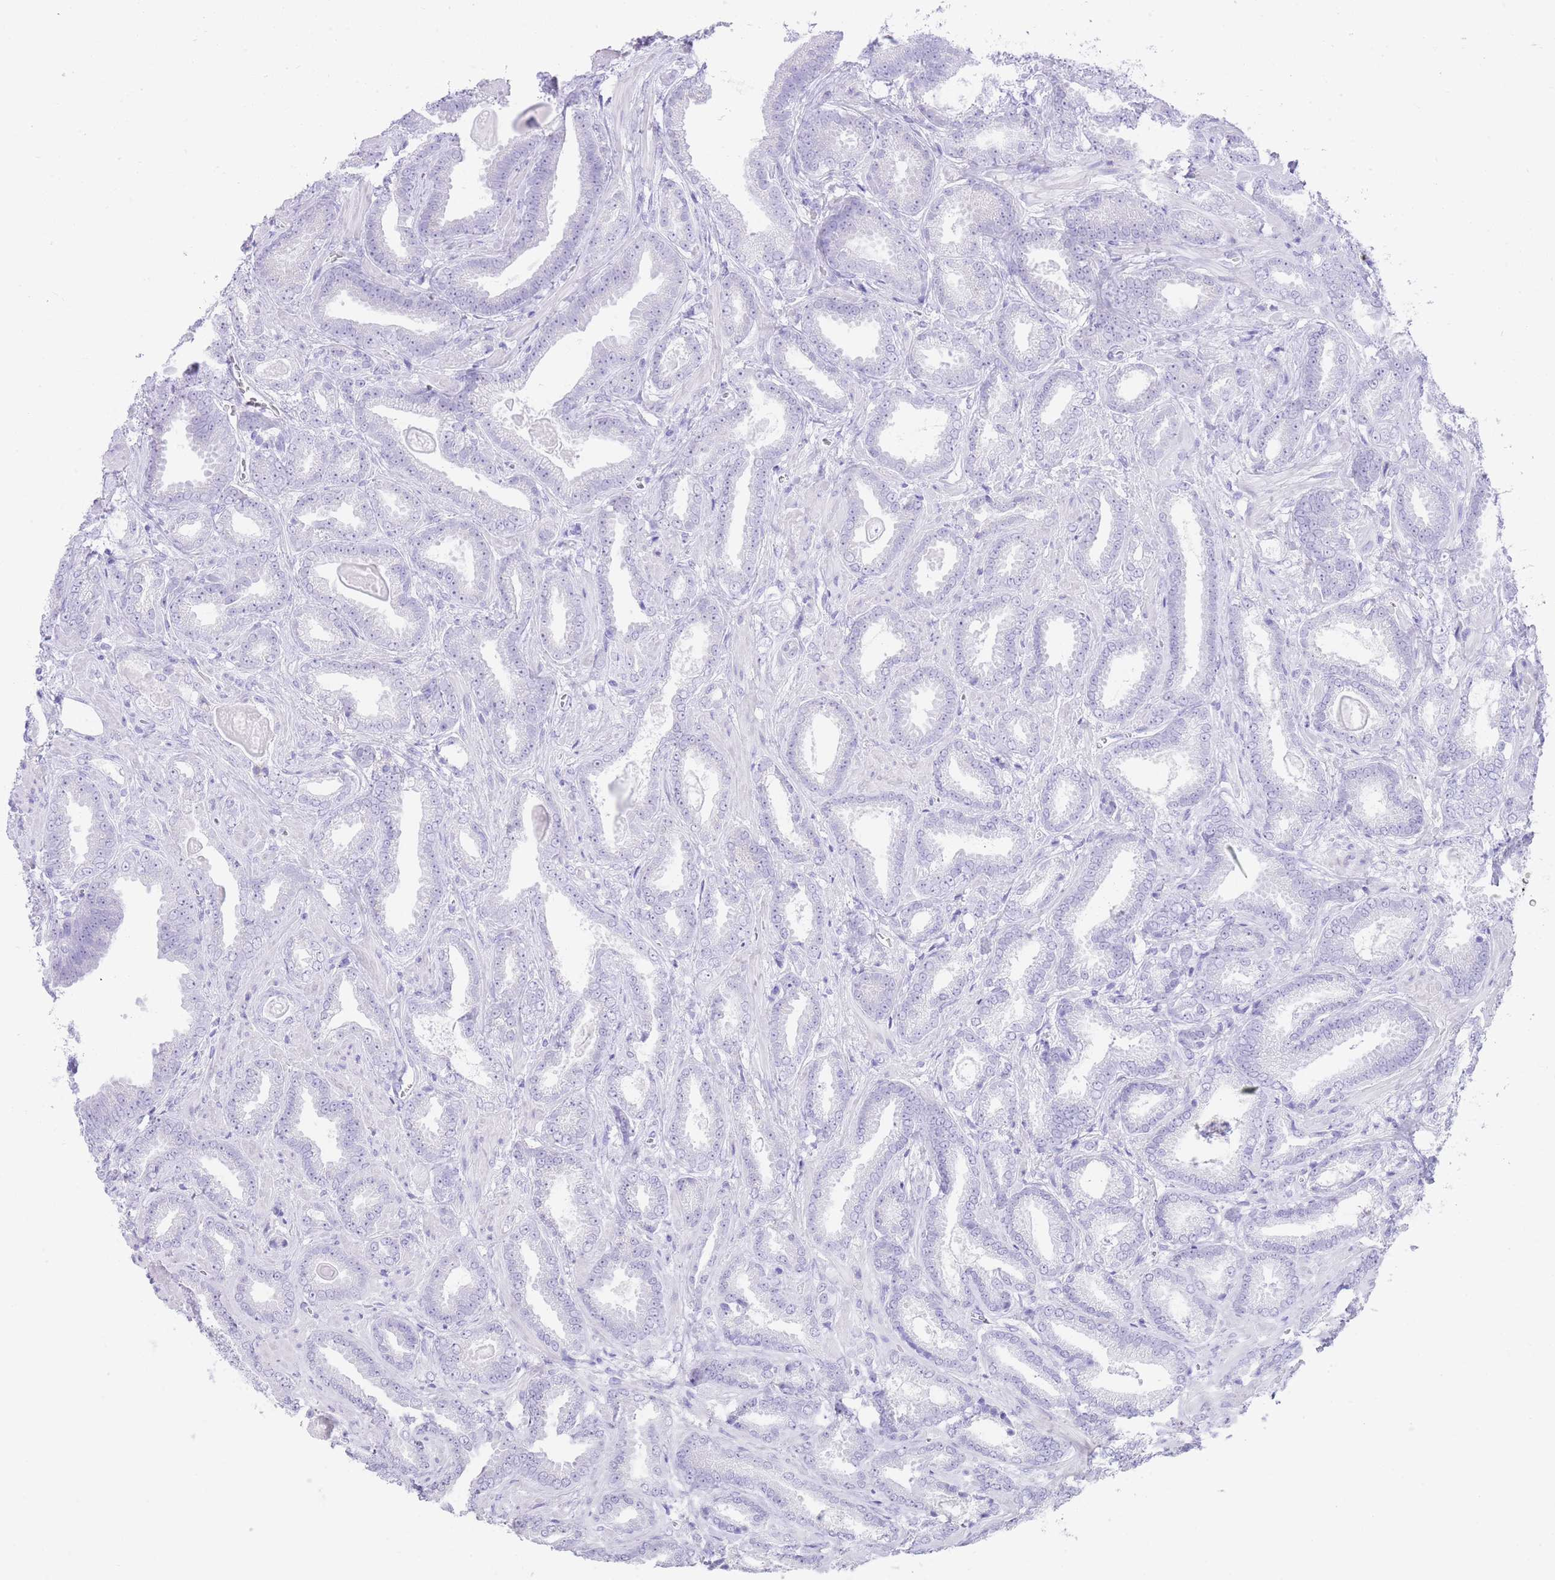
{"staining": {"intensity": "negative", "quantity": "none", "location": "none"}, "tissue": "prostate cancer", "cell_type": "Tumor cells", "image_type": "cancer", "snomed": [{"axis": "morphology", "description": "Adenocarcinoma, Low grade"}, {"axis": "topography", "description": "Prostate"}], "caption": "Immunohistochemistry (IHC) of human low-grade adenocarcinoma (prostate) exhibits no positivity in tumor cells.", "gene": "ELOA2", "patient": {"sex": "male", "age": 62}}